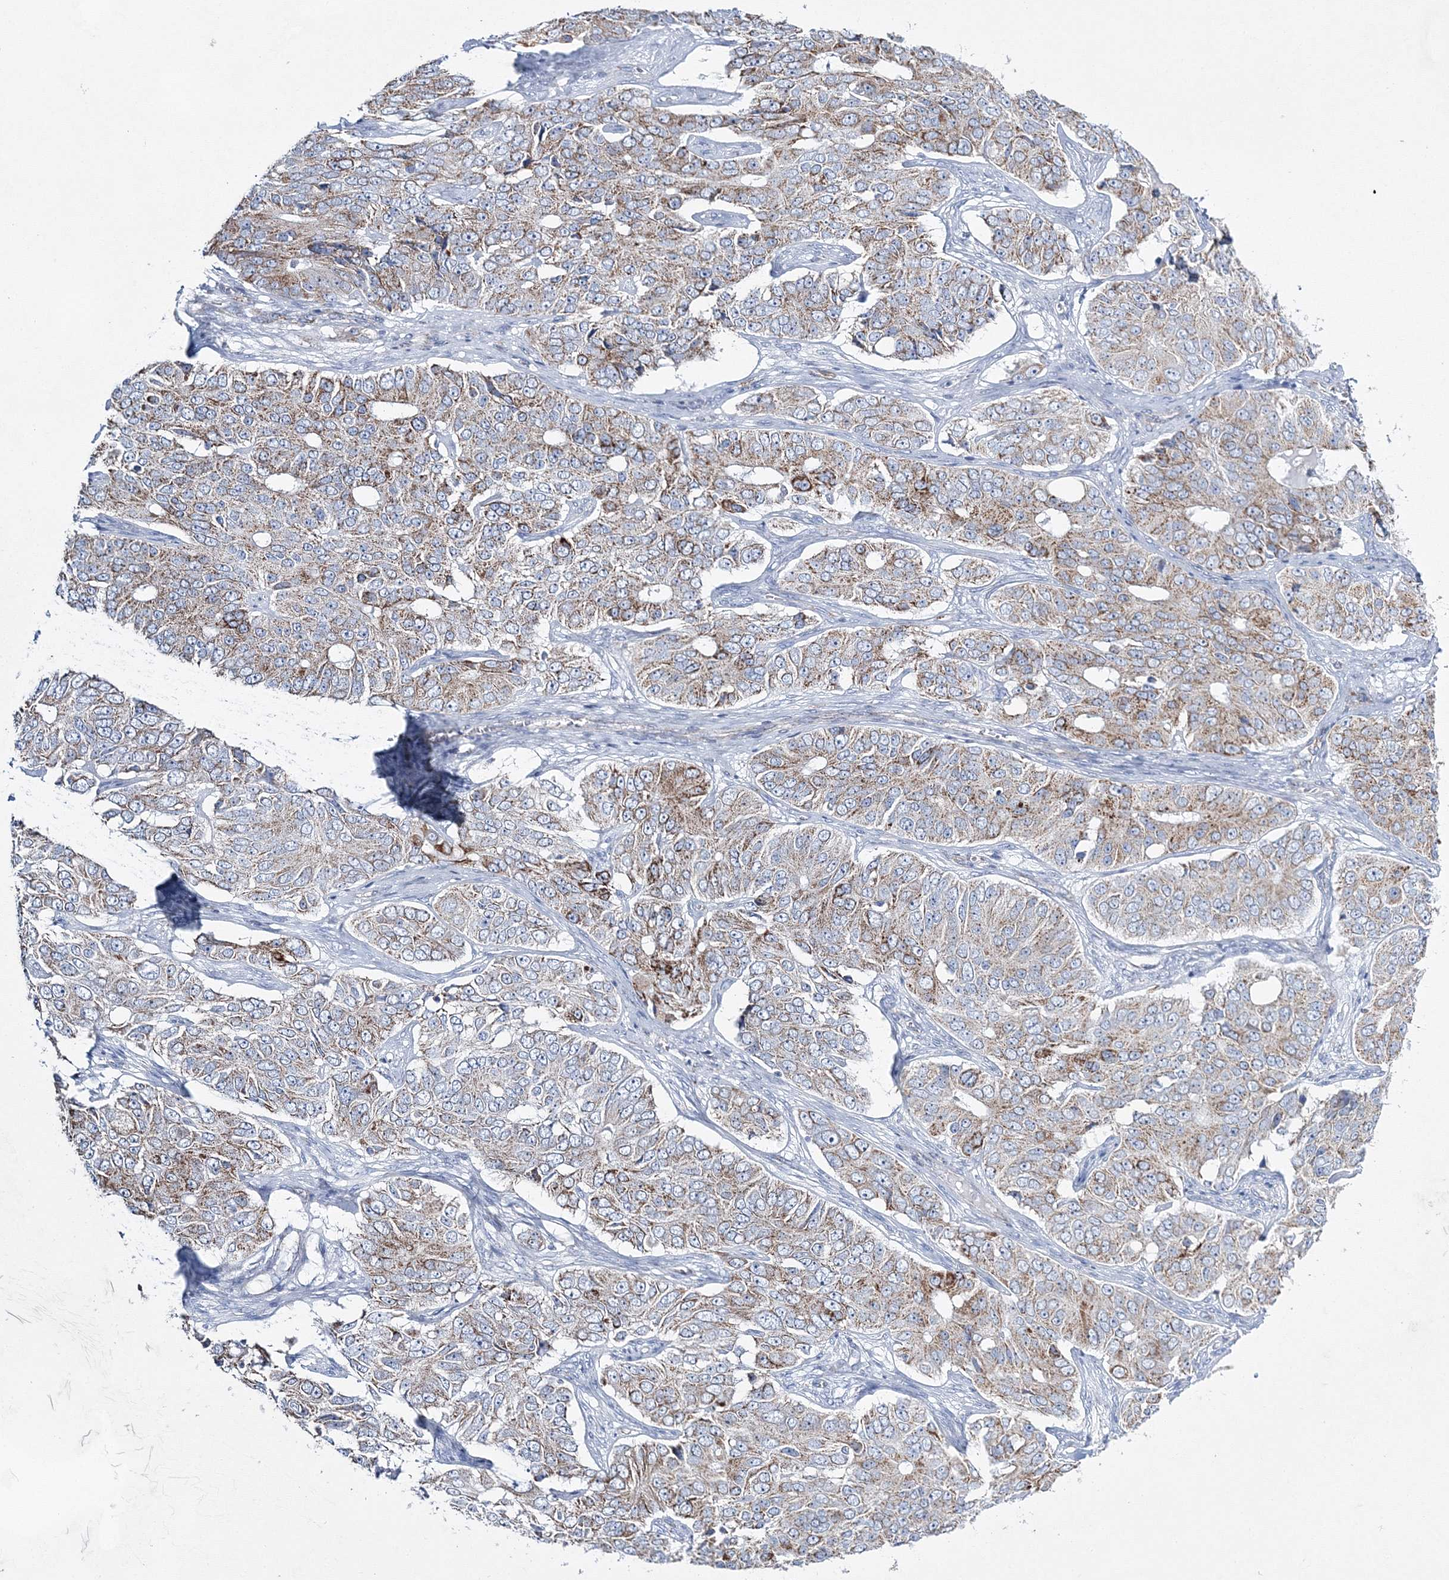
{"staining": {"intensity": "moderate", "quantity": ">75%", "location": "cytoplasmic/membranous"}, "tissue": "ovarian cancer", "cell_type": "Tumor cells", "image_type": "cancer", "snomed": [{"axis": "morphology", "description": "Carcinoma, endometroid"}, {"axis": "topography", "description": "Ovary"}], "caption": "DAB (3,3'-diaminobenzidine) immunohistochemical staining of ovarian cancer reveals moderate cytoplasmic/membranous protein positivity in approximately >75% of tumor cells.", "gene": "HIBCH", "patient": {"sex": "female", "age": 51}}